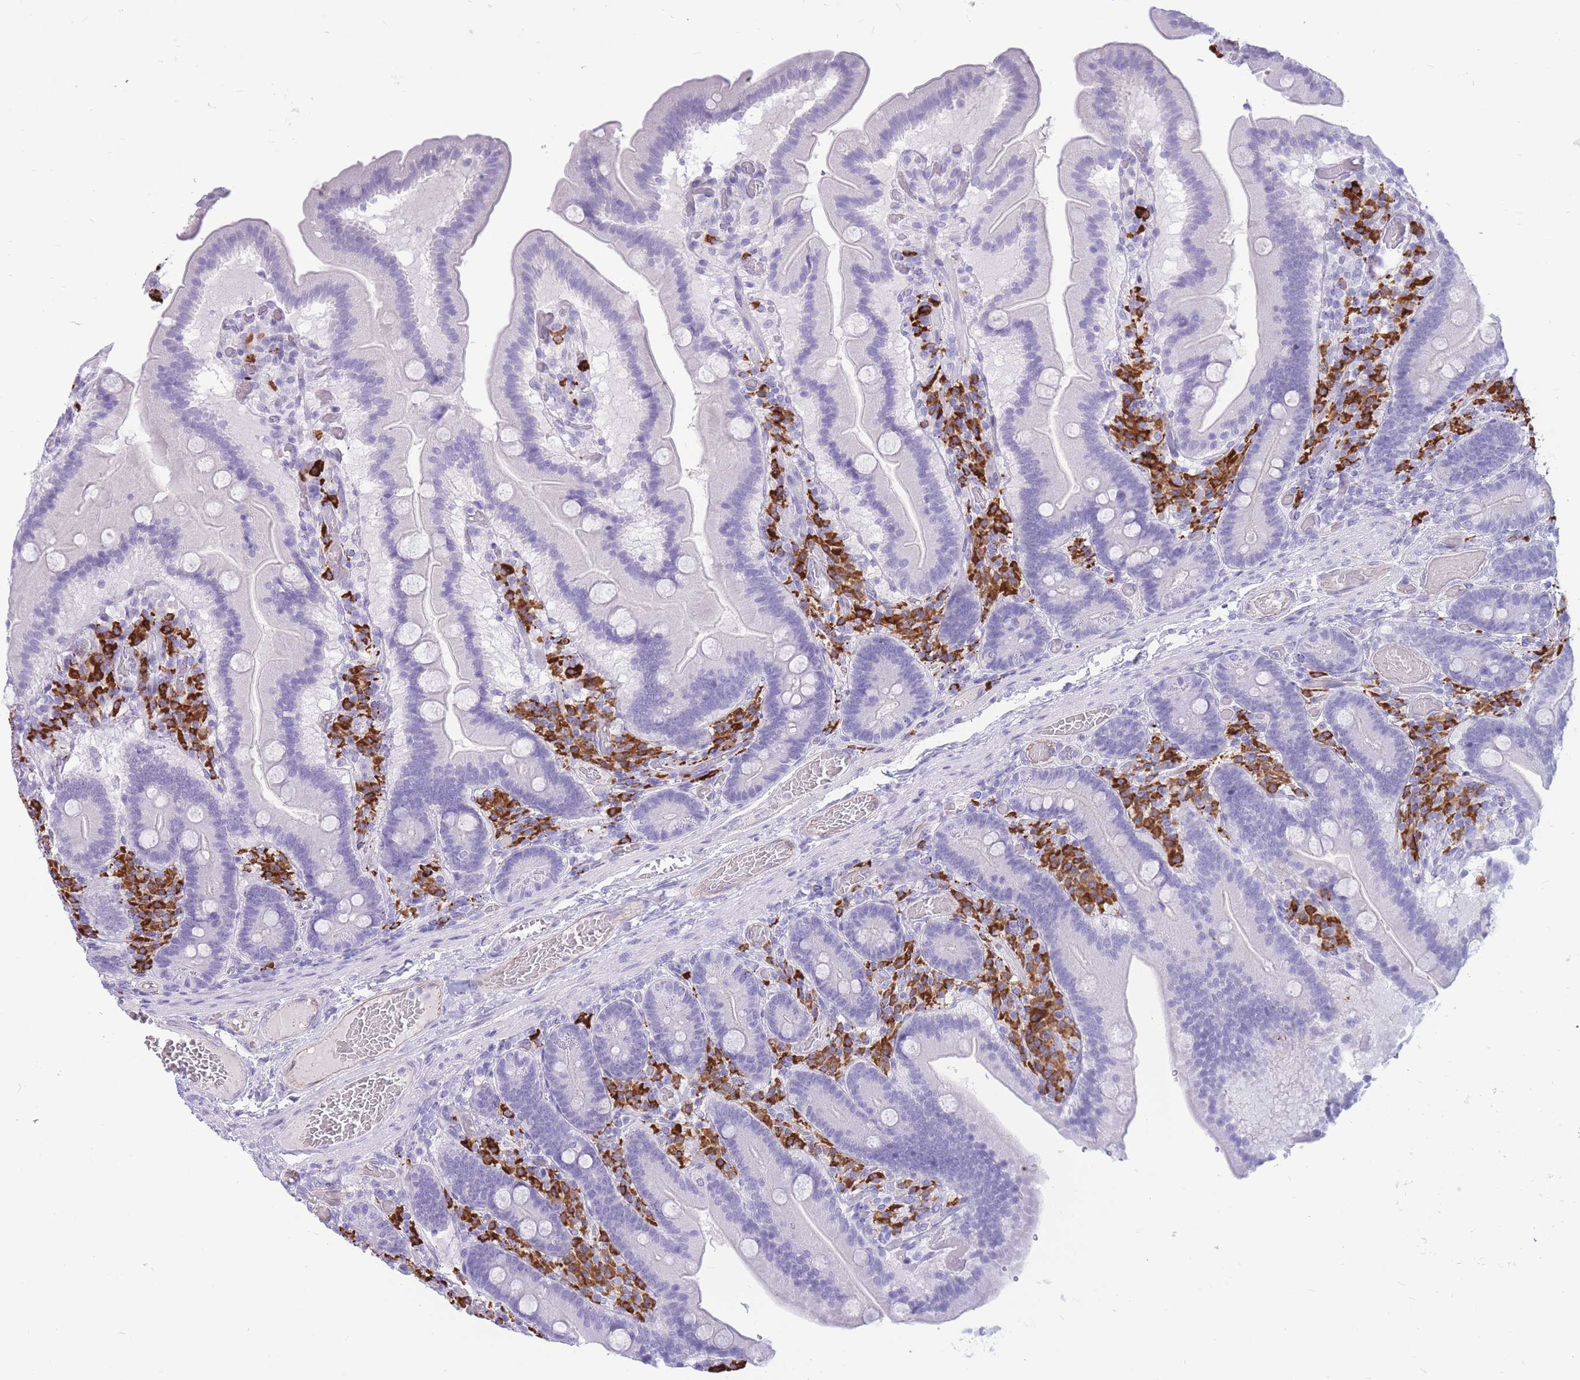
{"staining": {"intensity": "negative", "quantity": "none", "location": "none"}, "tissue": "duodenum", "cell_type": "Glandular cells", "image_type": "normal", "snomed": [{"axis": "morphology", "description": "Normal tissue, NOS"}, {"axis": "topography", "description": "Duodenum"}], "caption": "The micrograph demonstrates no staining of glandular cells in unremarkable duodenum. The staining was performed using DAB (3,3'-diaminobenzidine) to visualize the protein expression in brown, while the nuclei were stained in blue with hematoxylin (Magnification: 20x).", "gene": "ZFP62", "patient": {"sex": "female", "age": 62}}